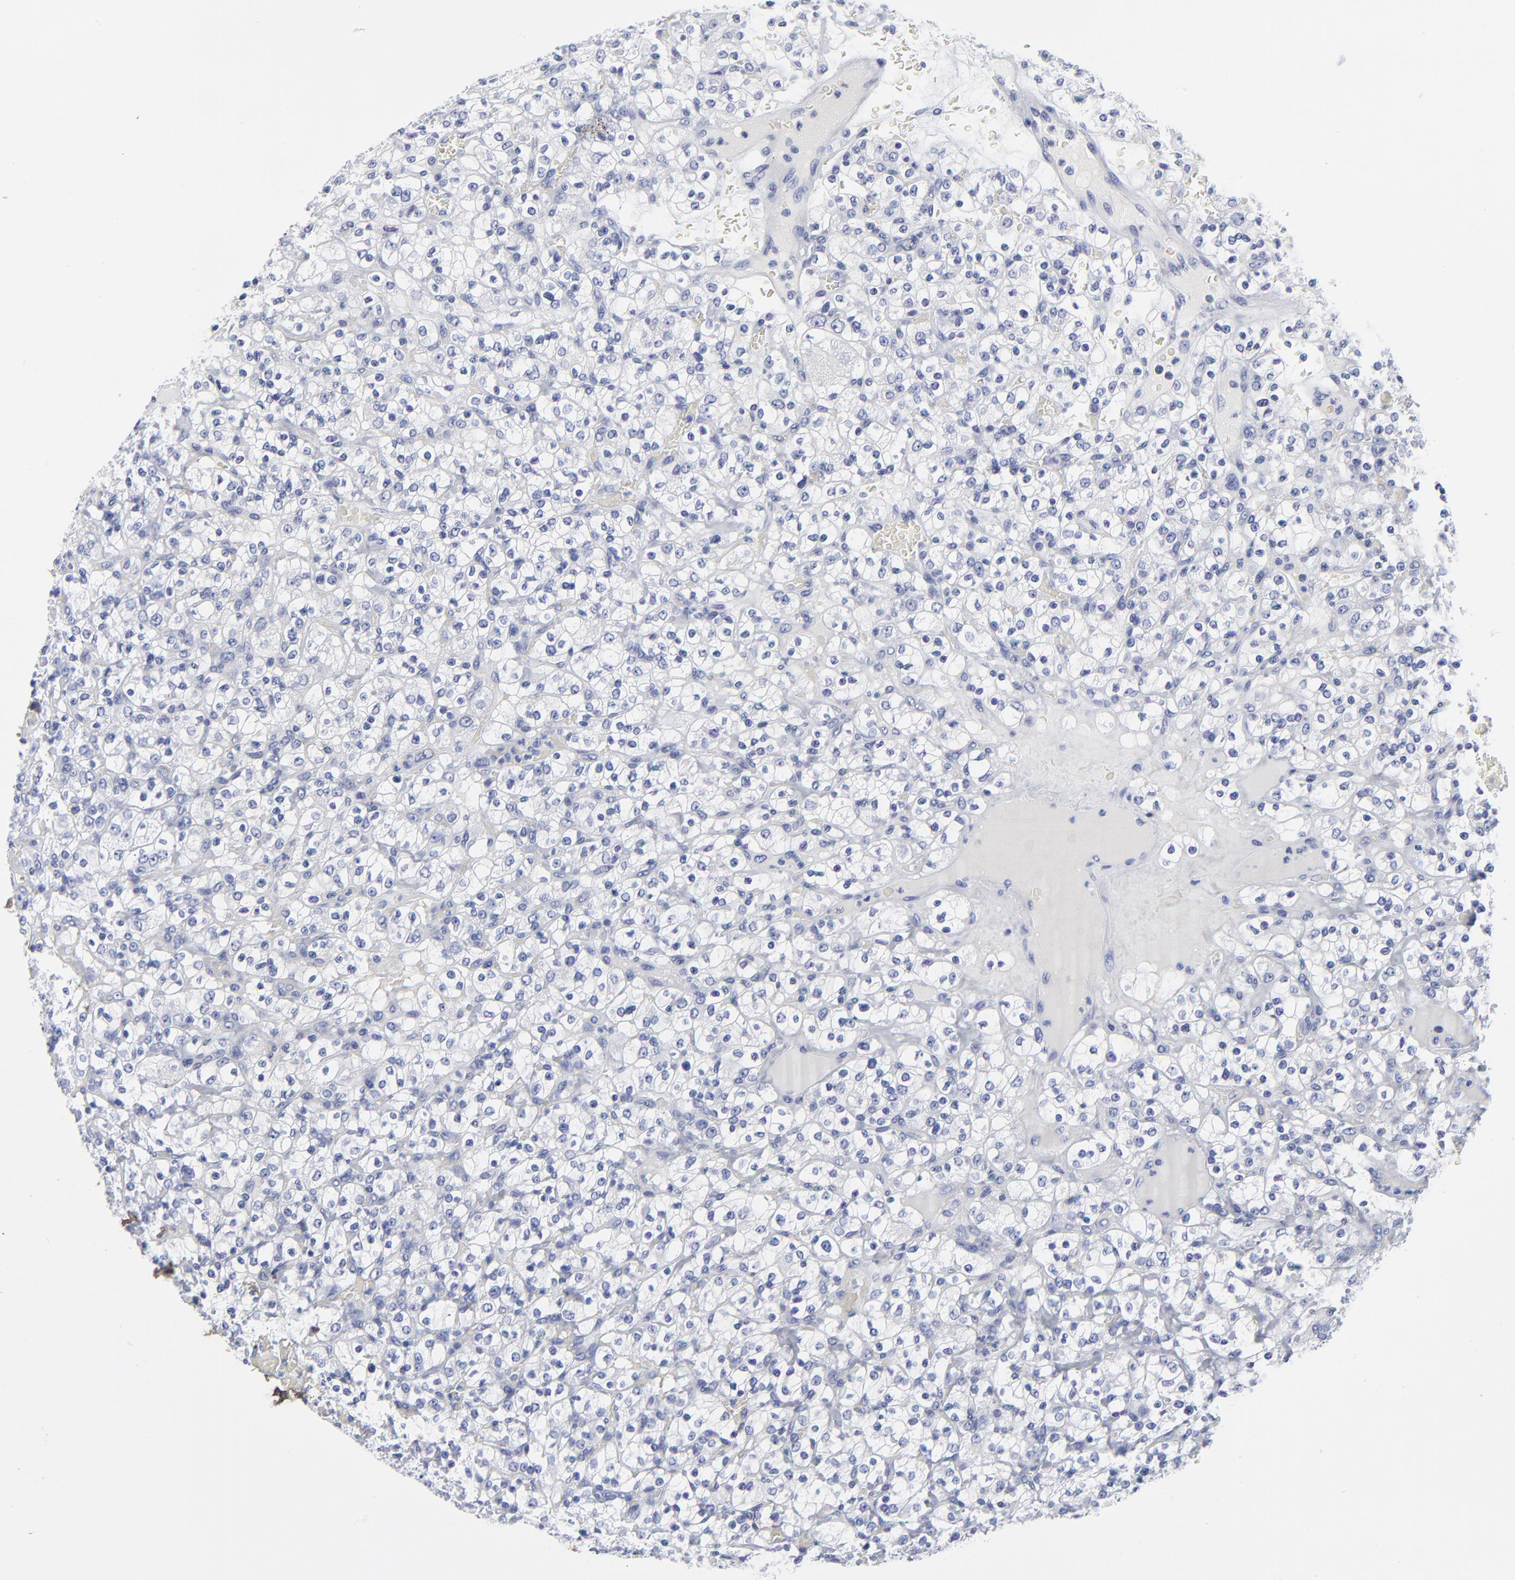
{"staining": {"intensity": "negative", "quantity": "none", "location": "none"}, "tissue": "renal cancer", "cell_type": "Tumor cells", "image_type": "cancer", "snomed": [{"axis": "morphology", "description": "Normal tissue, NOS"}, {"axis": "morphology", "description": "Adenocarcinoma, NOS"}, {"axis": "topography", "description": "Kidney"}], "caption": "An image of adenocarcinoma (renal) stained for a protein displays no brown staining in tumor cells.", "gene": "DCN", "patient": {"sex": "female", "age": 72}}